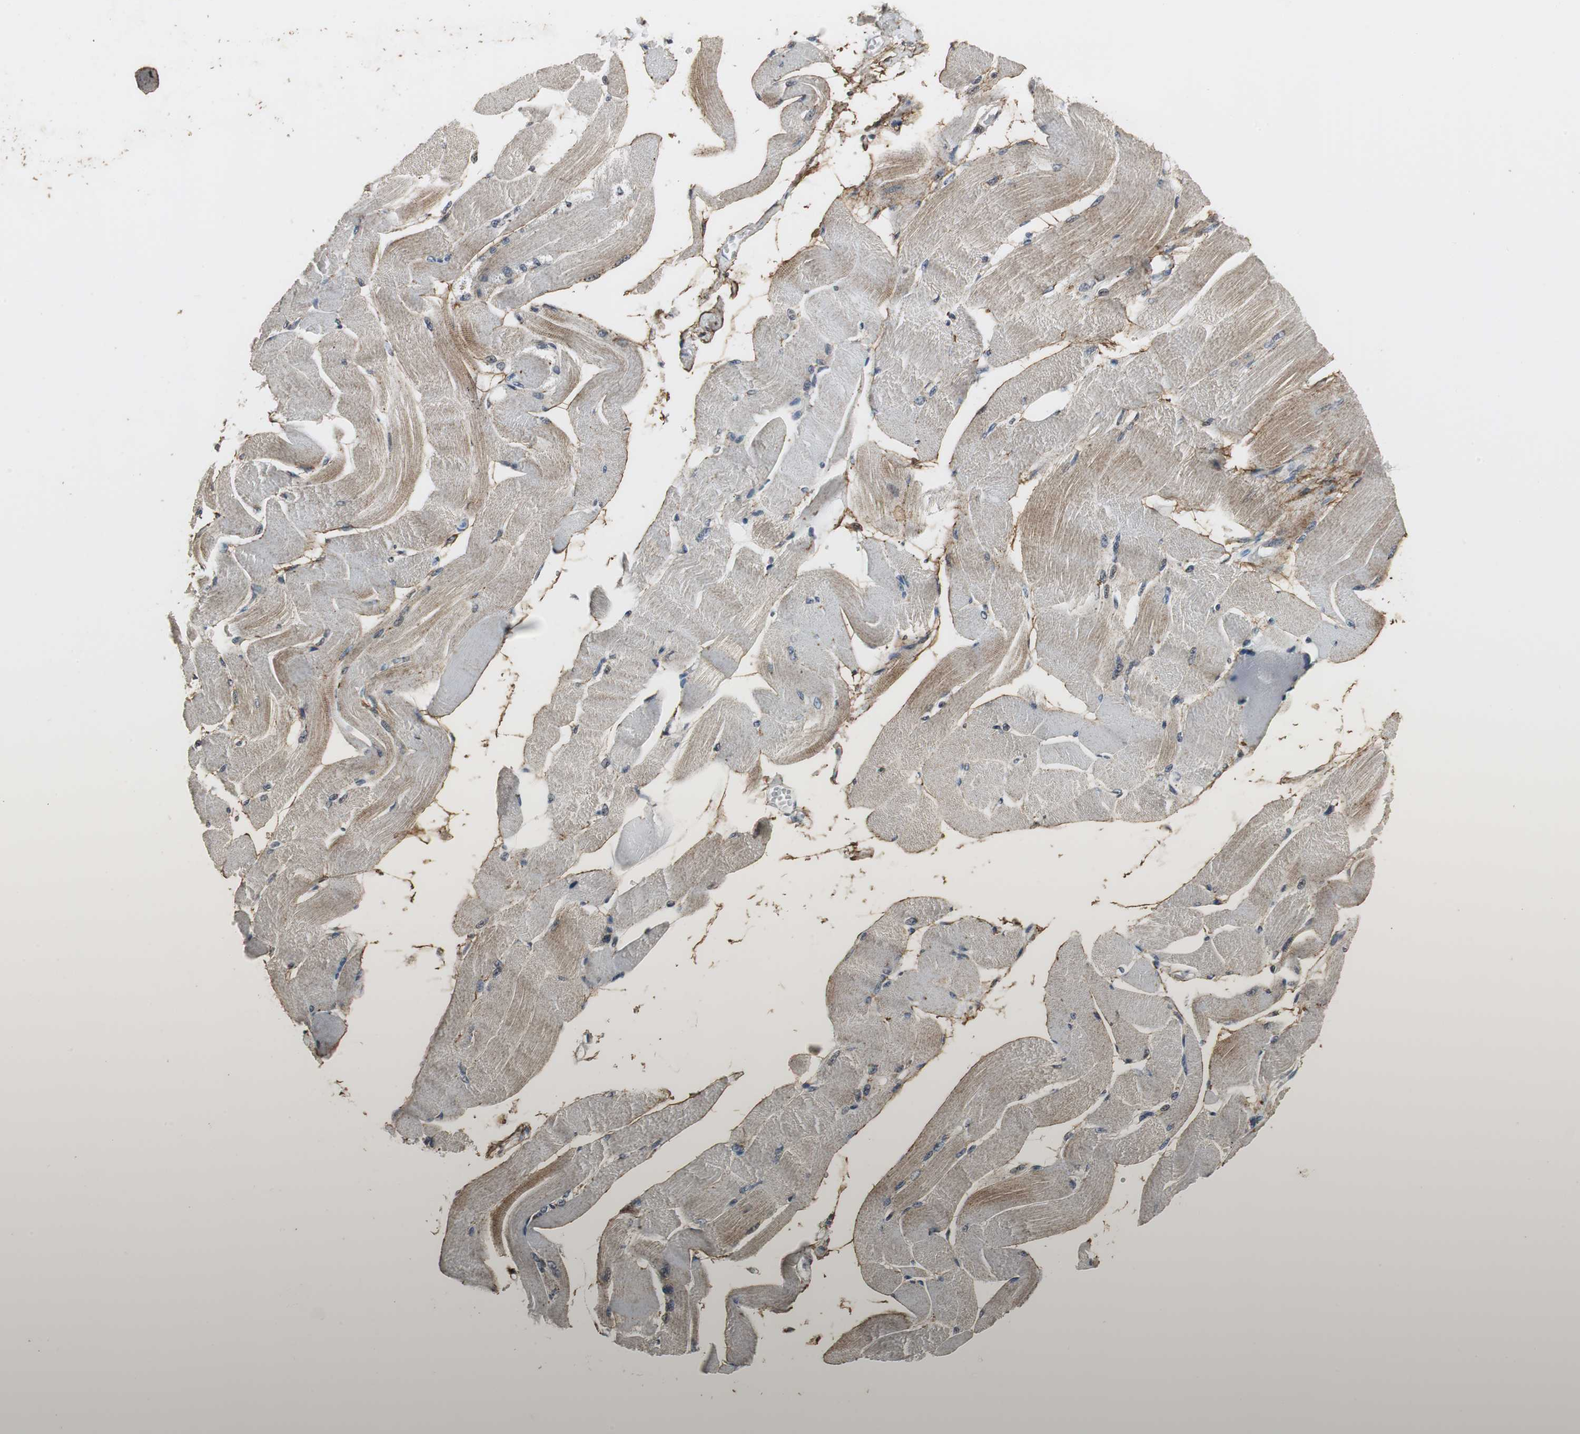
{"staining": {"intensity": "weak", "quantity": "25%-75%", "location": "cytoplasmic/membranous"}, "tissue": "skeletal muscle", "cell_type": "Myocytes", "image_type": "normal", "snomed": [{"axis": "morphology", "description": "Normal tissue, NOS"}, {"axis": "topography", "description": "Skeletal muscle"}, {"axis": "topography", "description": "Peripheral nerve tissue"}], "caption": "Immunohistochemistry (IHC) image of unremarkable human skeletal muscle stained for a protein (brown), which demonstrates low levels of weak cytoplasmic/membranous positivity in approximately 25%-75% of myocytes.", "gene": "DNAJB4", "patient": {"sex": "female", "age": 84}}